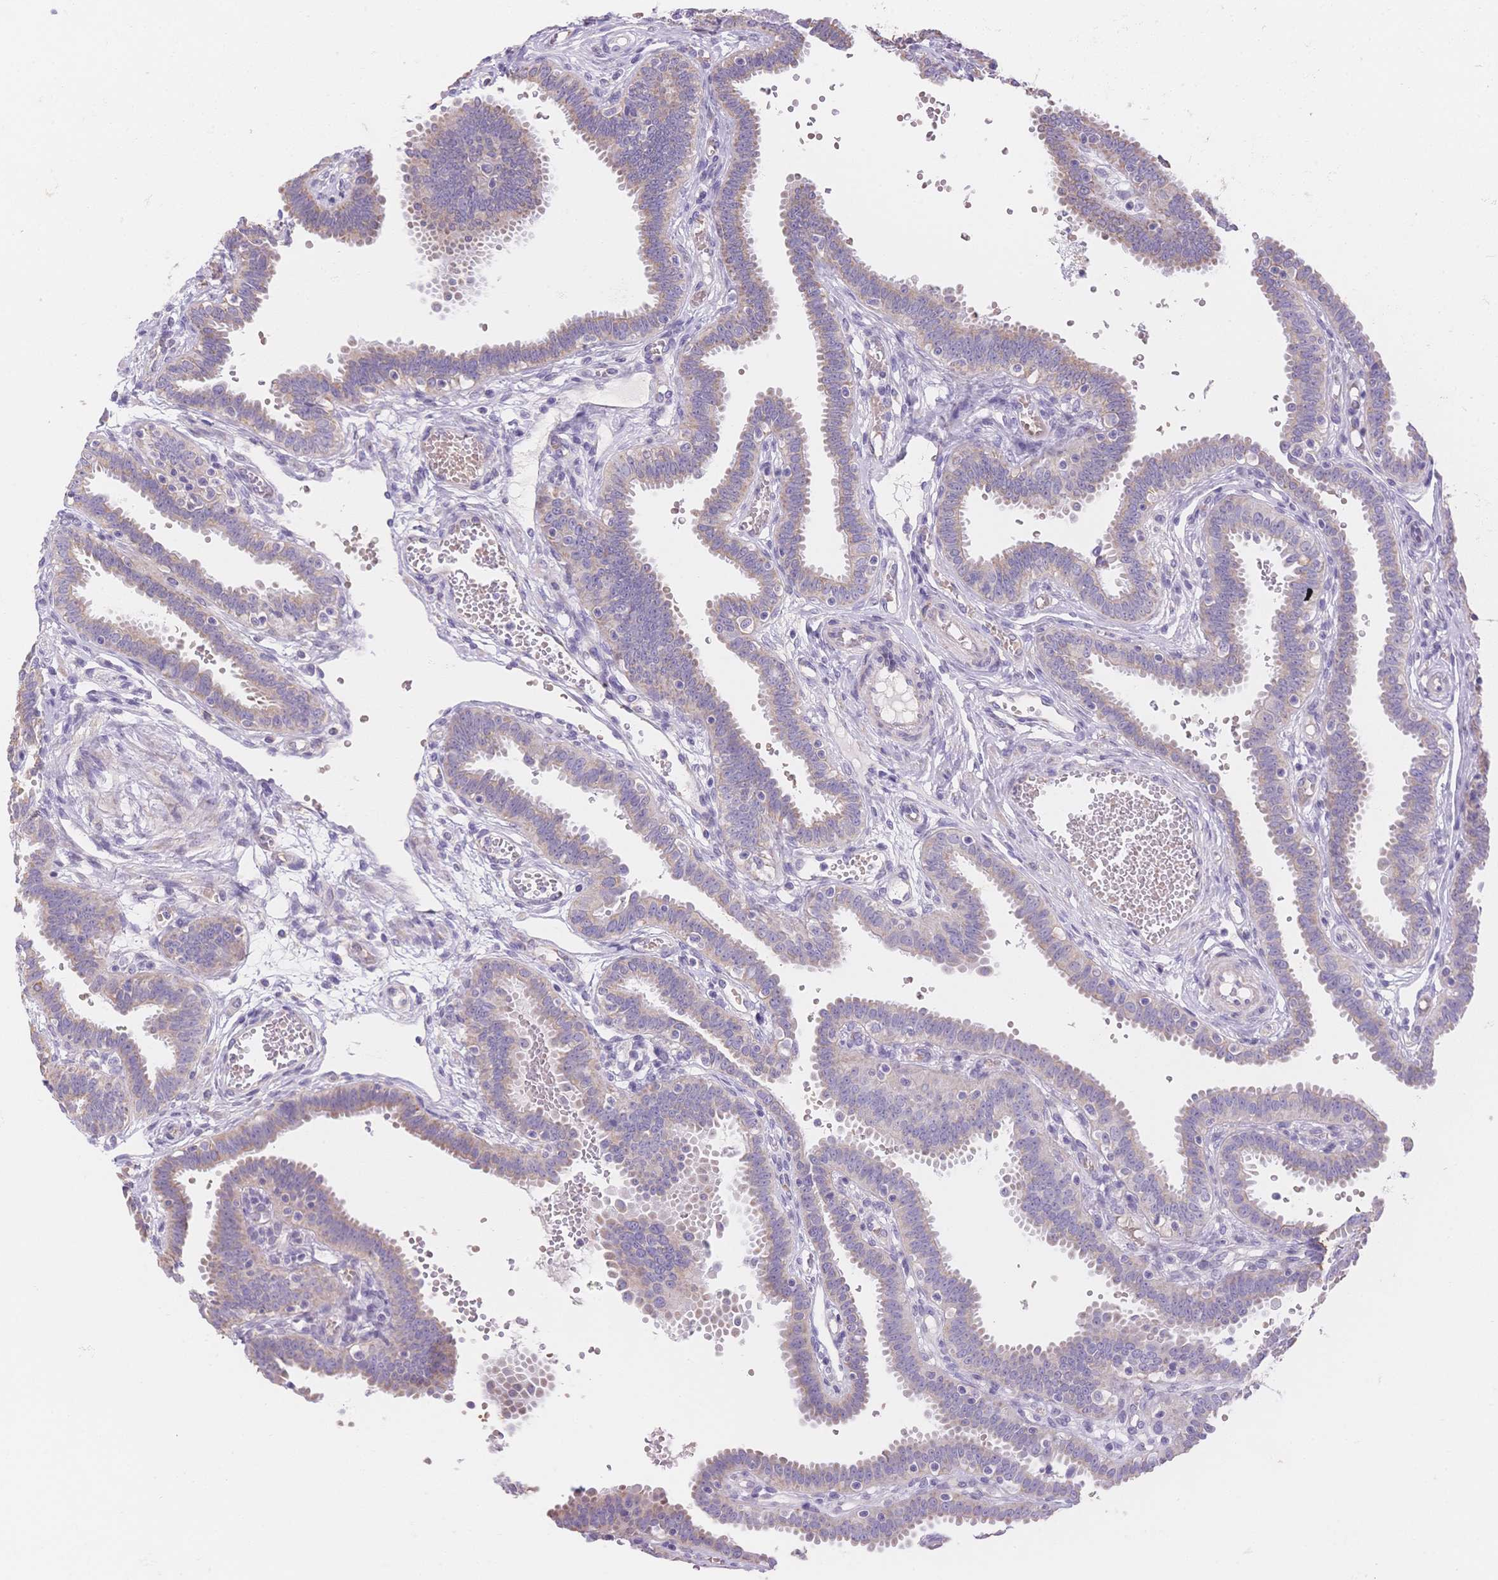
{"staining": {"intensity": "weak", "quantity": "<25%", "location": "cytoplasmic/membranous"}, "tissue": "fallopian tube", "cell_type": "Glandular cells", "image_type": "normal", "snomed": [{"axis": "morphology", "description": "Normal tissue, NOS"}, {"axis": "topography", "description": "Fallopian tube"}], "caption": "Immunohistochemistry (IHC) photomicrograph of normal human fallopian tube stained for a protein (brown), which displays no positivity in glandular cells. Nuclei are stained in blue.", "gene": "SMYD1", "patient": {"sex": "female", "age": 37}}